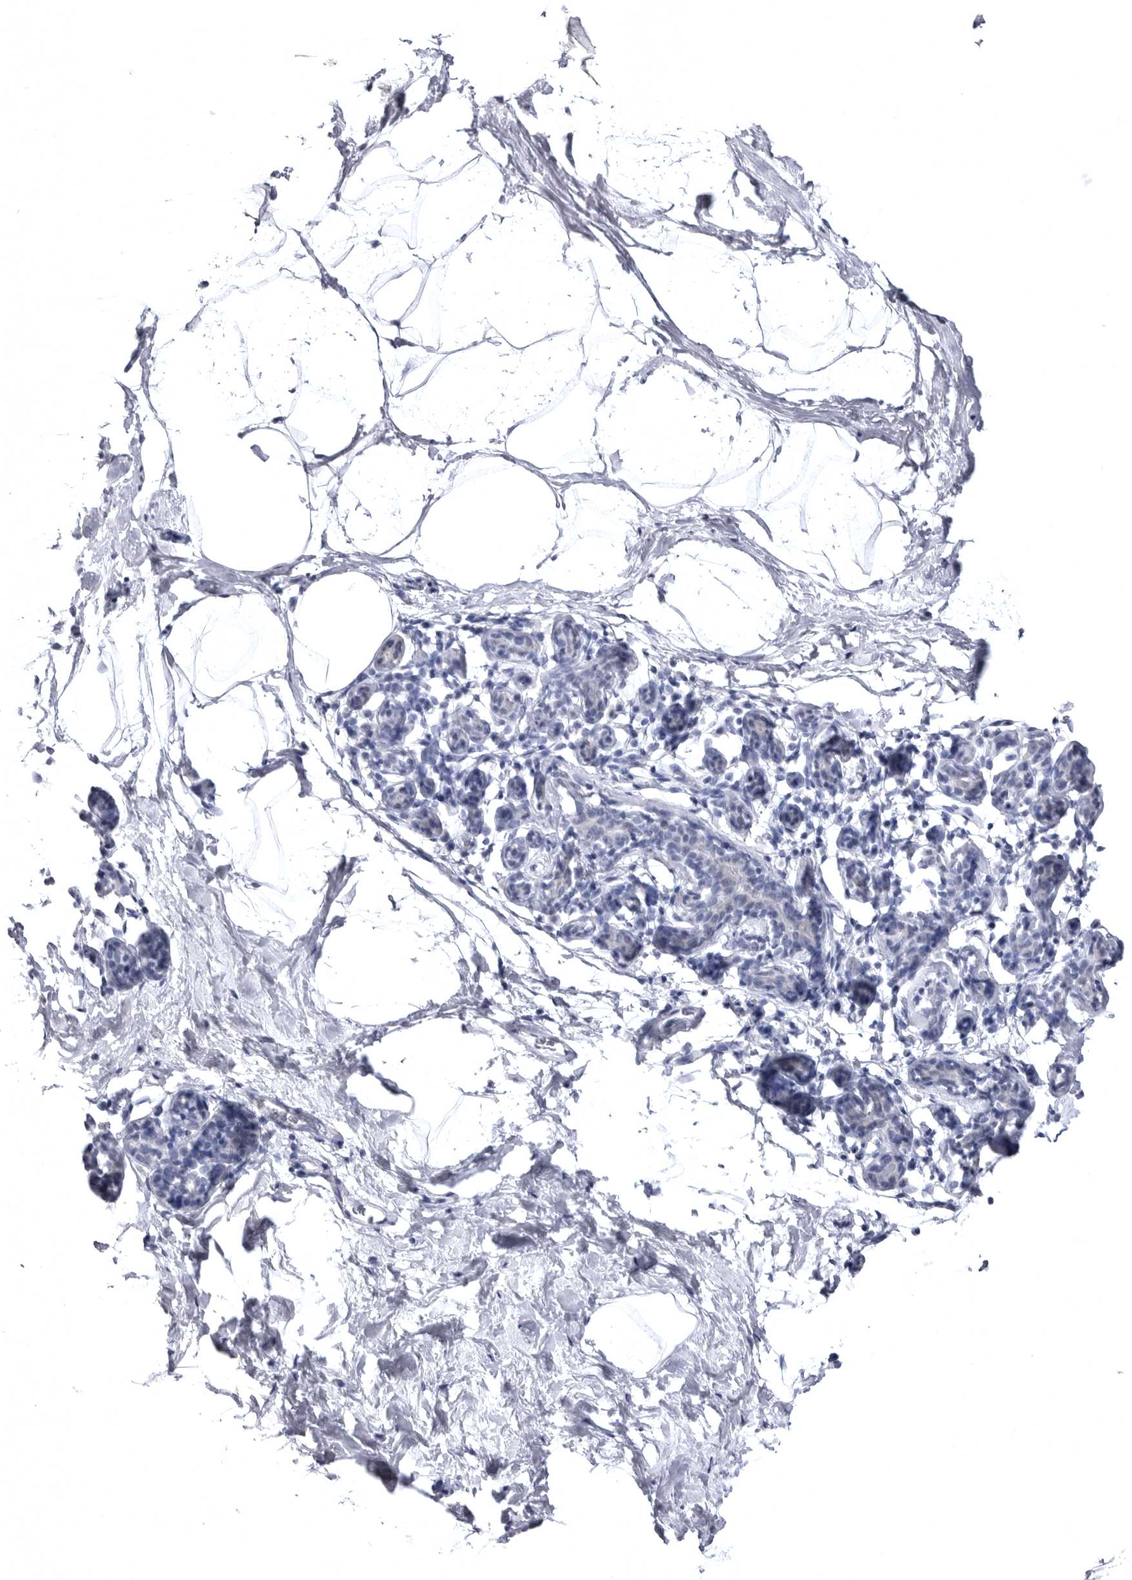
{"staining": {"intensity": "negative", "quantity": "none", "location": "none"}, "tissue": "breast", "cell_type": "Adipocytes", "image_type": "normal", "snomed": [{"axis": "morphology", "description": "Normal tissue, NOS"}, {"axis": "topography", "description": "Breast"}], "caption": "This photomicrograph is of unremarkable breast stained with immunohistochemistry to label a protein in brown with the nuclei are counter-stained blue. There is no expression in adipocytes. (DAB (3,3'-diaminobenzidine) IHC with hematoxylin counter stain).", "gene": "STAP2", "patient": {"sex": "female", "age": 62}}